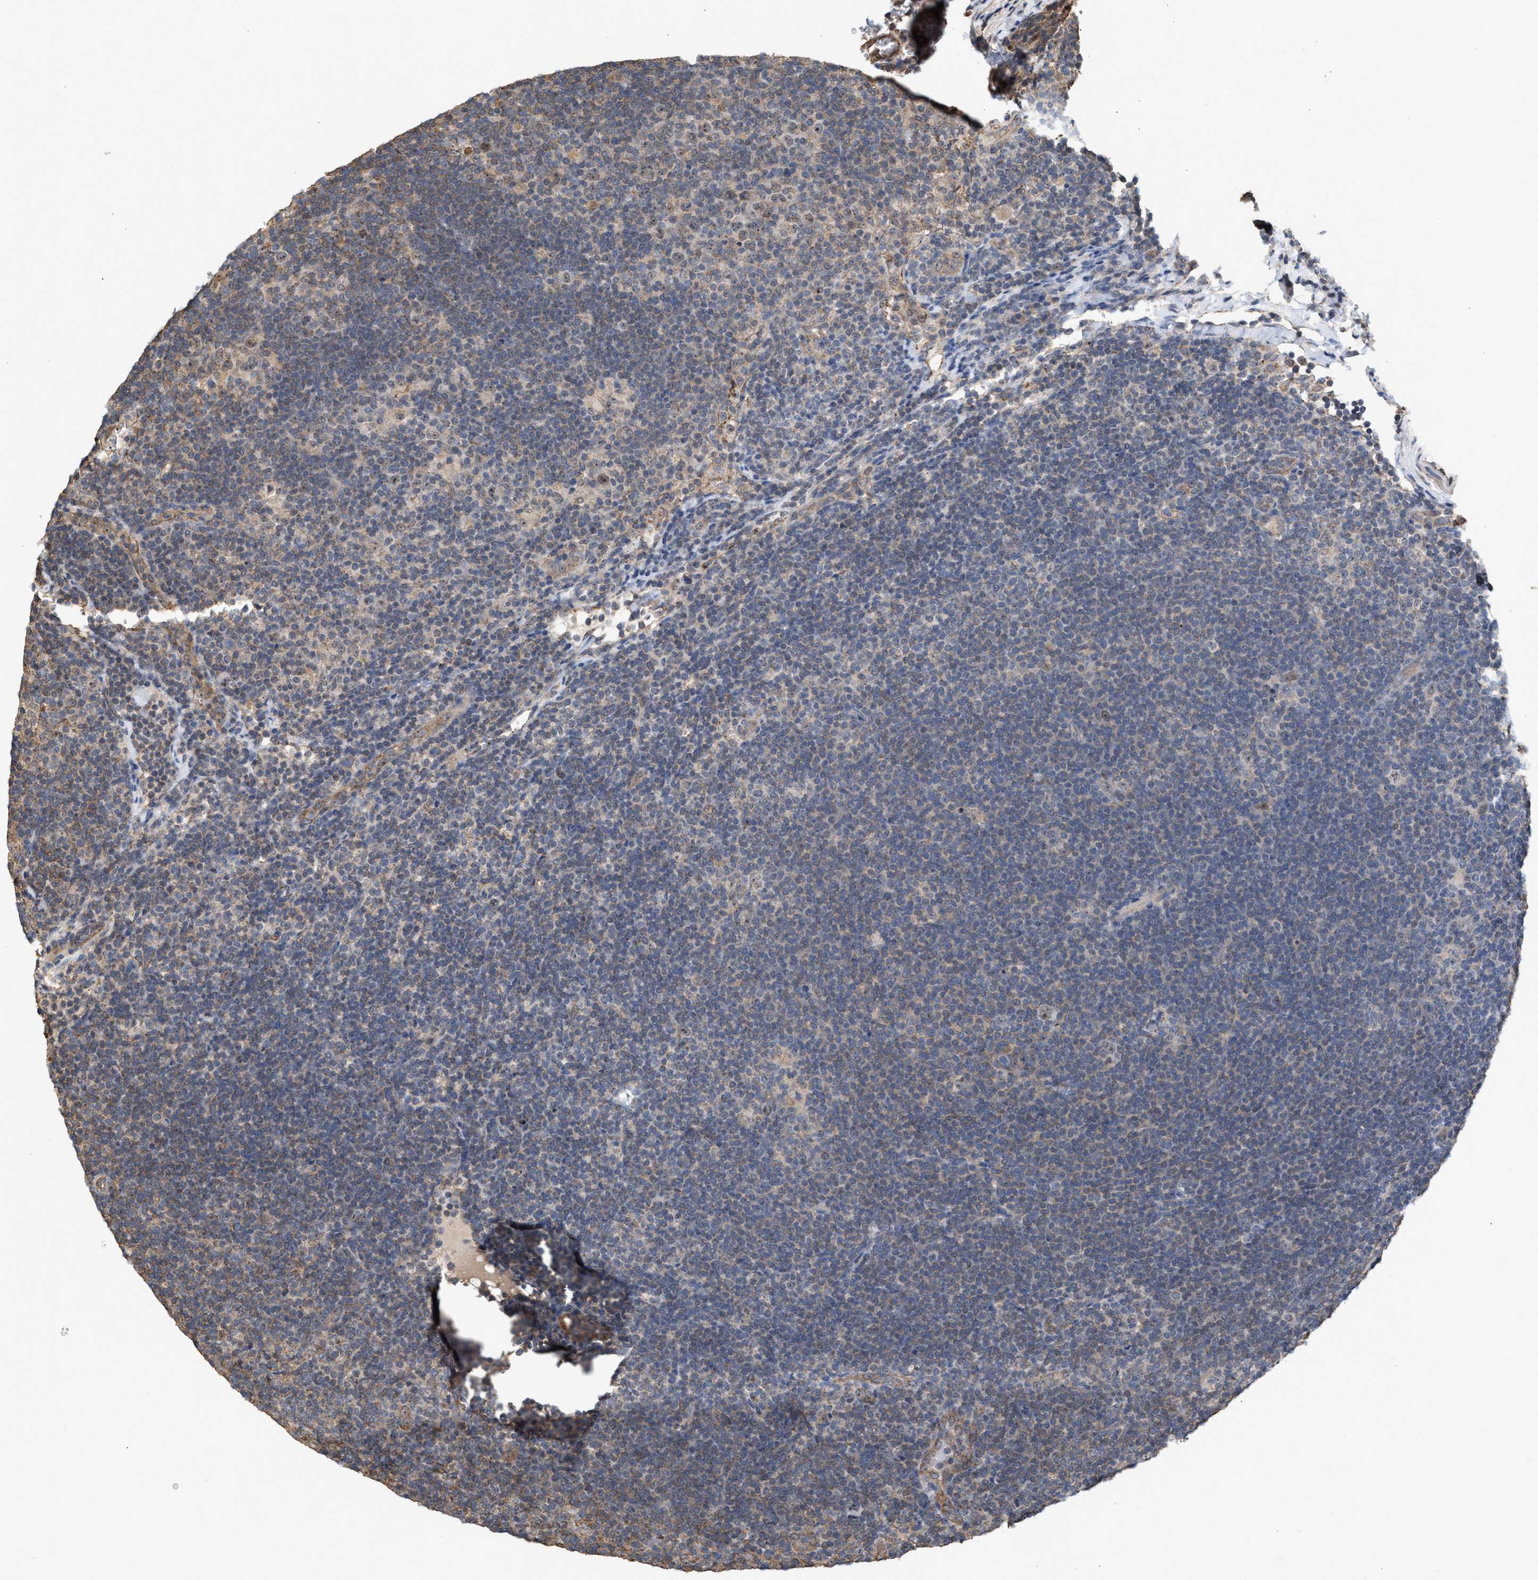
{"staining": {"intensity": "moderate", "quantity": ">75%", "location": "nuclear"}, "tissue": "lymphoma", "cell_type": "Tumor cells", "image_type": "cancer", "snomed": [{"axis": "morphology", "description": "Hodgkin's disease, NOS"}, {"axis": "topography", "description": "Lymph node"}], "caption": "An image of Hodgkin's disease stained for a protein exhibits moderate nuclear brown staining in tumor cells.", "gene": "EXOSC2", "patient": {"sex": "female", "age": 57}}